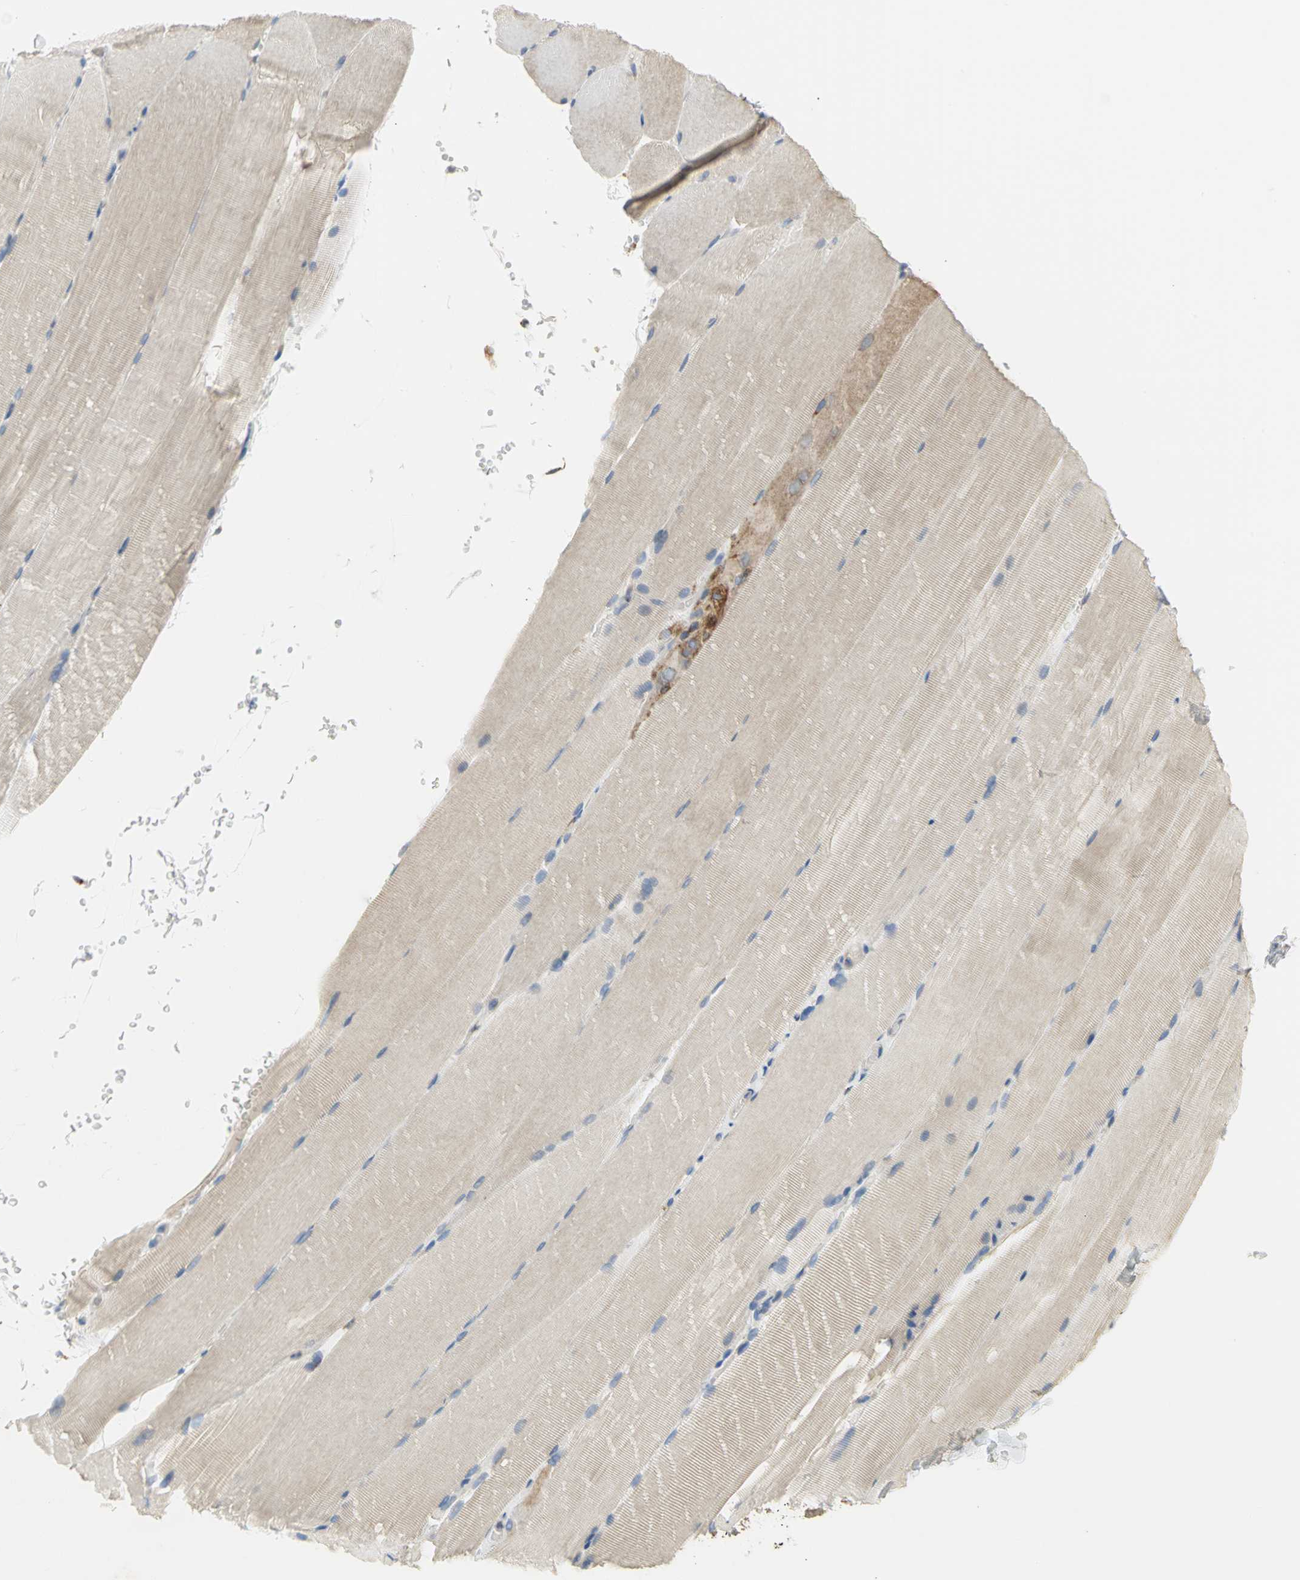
{"staining": {"intensity": "weak", "quantity": ">75%", "location": "cytoplasmic/membranous"}, "tissue": "skeletal muscle", "cell_type": "Myocytes", "image_type": "normal", "snomed": [{"axis": "morphology", "description": "Normal tissue, NOS"}, {"axis": "topography", "description": "Skeletal muscle"}, {"axis": "topography", "description": "Parathyroid gland"}], "caption": "Immunohistochemistry of benign skeletal muscle demonstrates low levels of weak cytoplasmic/membranous staining in about >75% of myocytes. The protein of interest is stained brown, and the nuclei are stained in blue (DAB IHC with brightfield microscopy, high magnification).", "gene": "SDF2L1", "patient": {"sex": "female", "age": 37}}